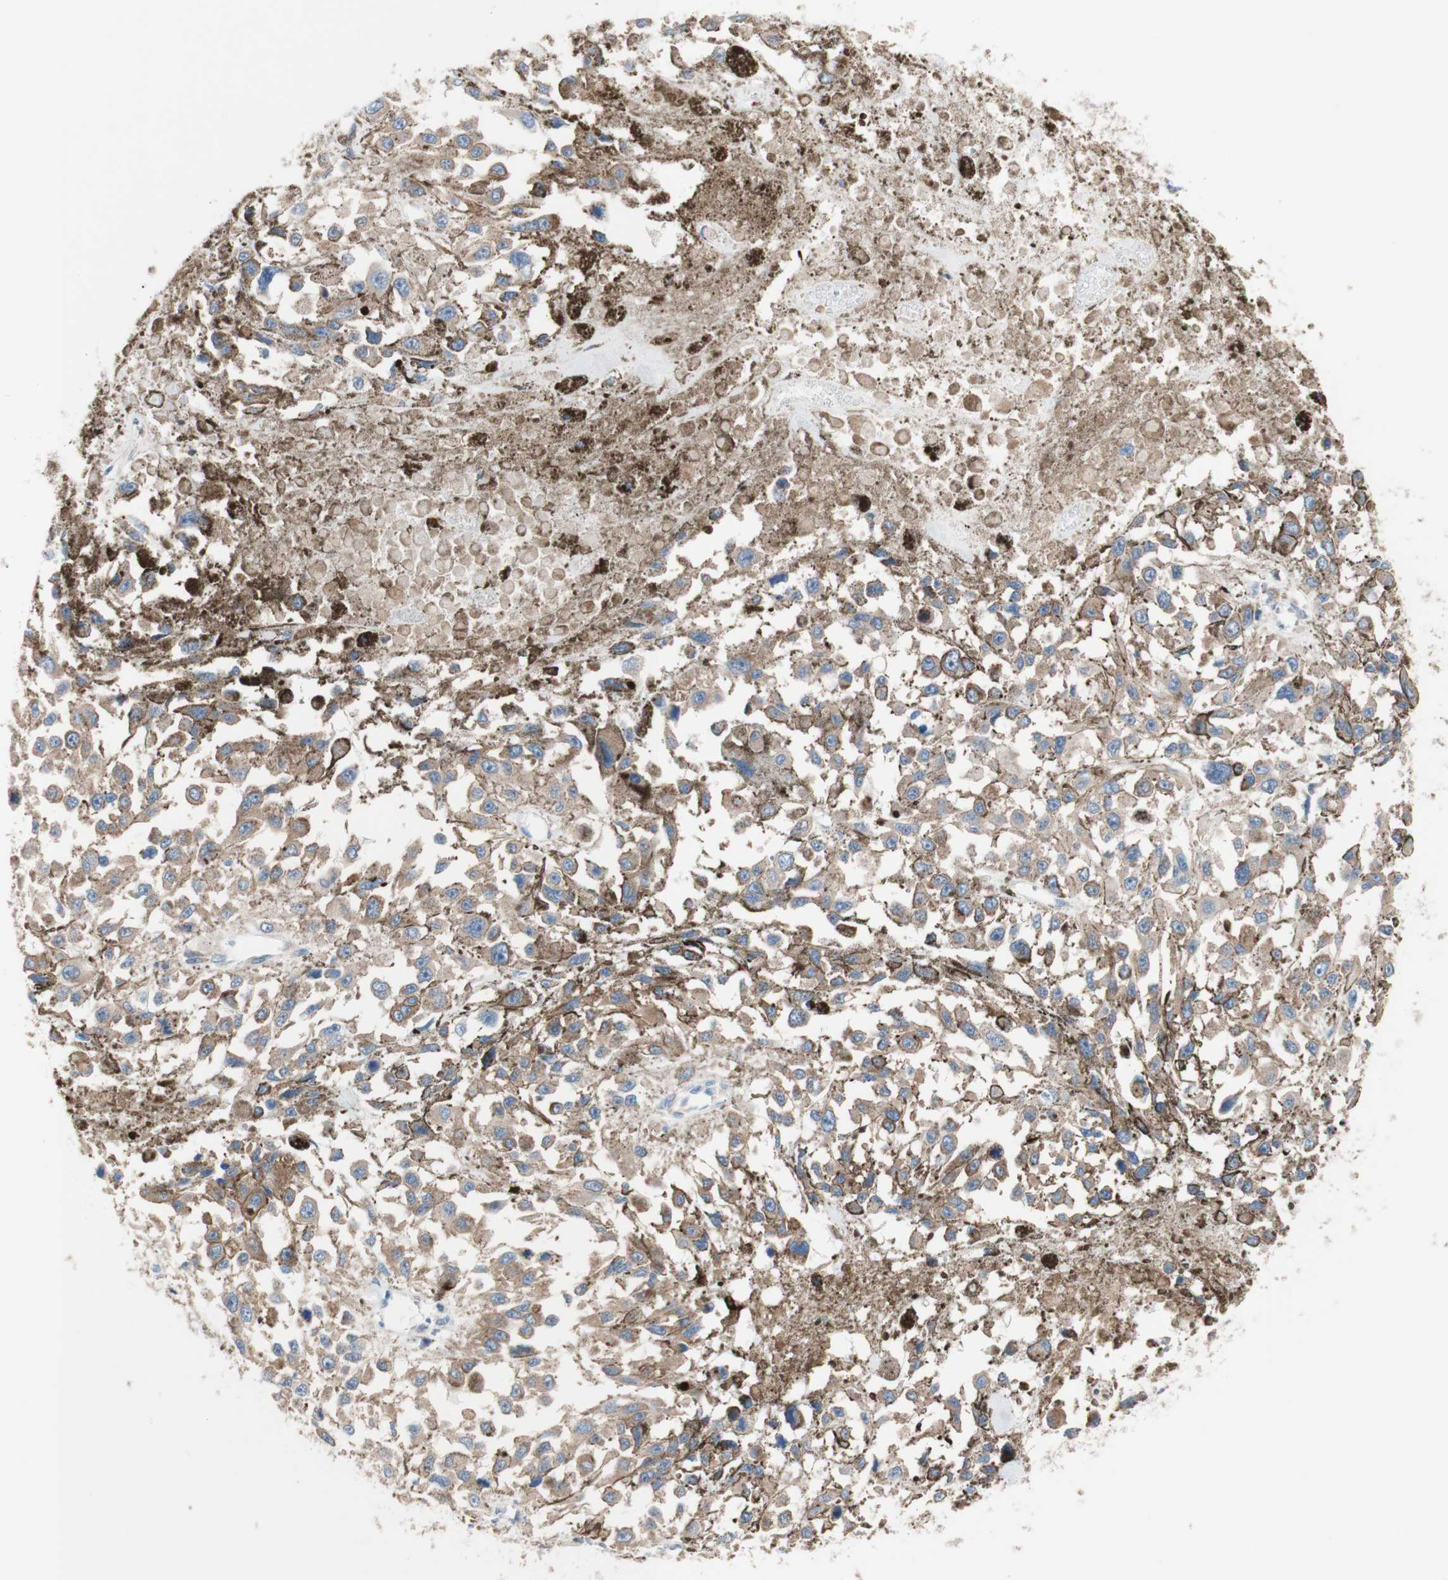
{"staining": {"intensity": "moderate", "quantity": "25%-75%", "location": "cytoplasmic/membranous"}, "tissue": "melanoma", "cell_type": "Tumor cells", "image_type": "cancer", "snomed": [{"axis": "morphology", "description": "Malignant melanoma, Metastatic site"}, {"axis": "topography", "description": "Lymph node"}], "caption": "DAB immunohistochemical staining of malignant melanoma (metastatic site) shows moderate cytoplasmic/membranous protein staining in about 25%-75% of tumor cells. (DAB (3,3'-diaminobenzidine) = brown stain, brightfield microscopy at high magnification).", "gene": "FMR1", "patient": {"sex": "male", "age": 59}}